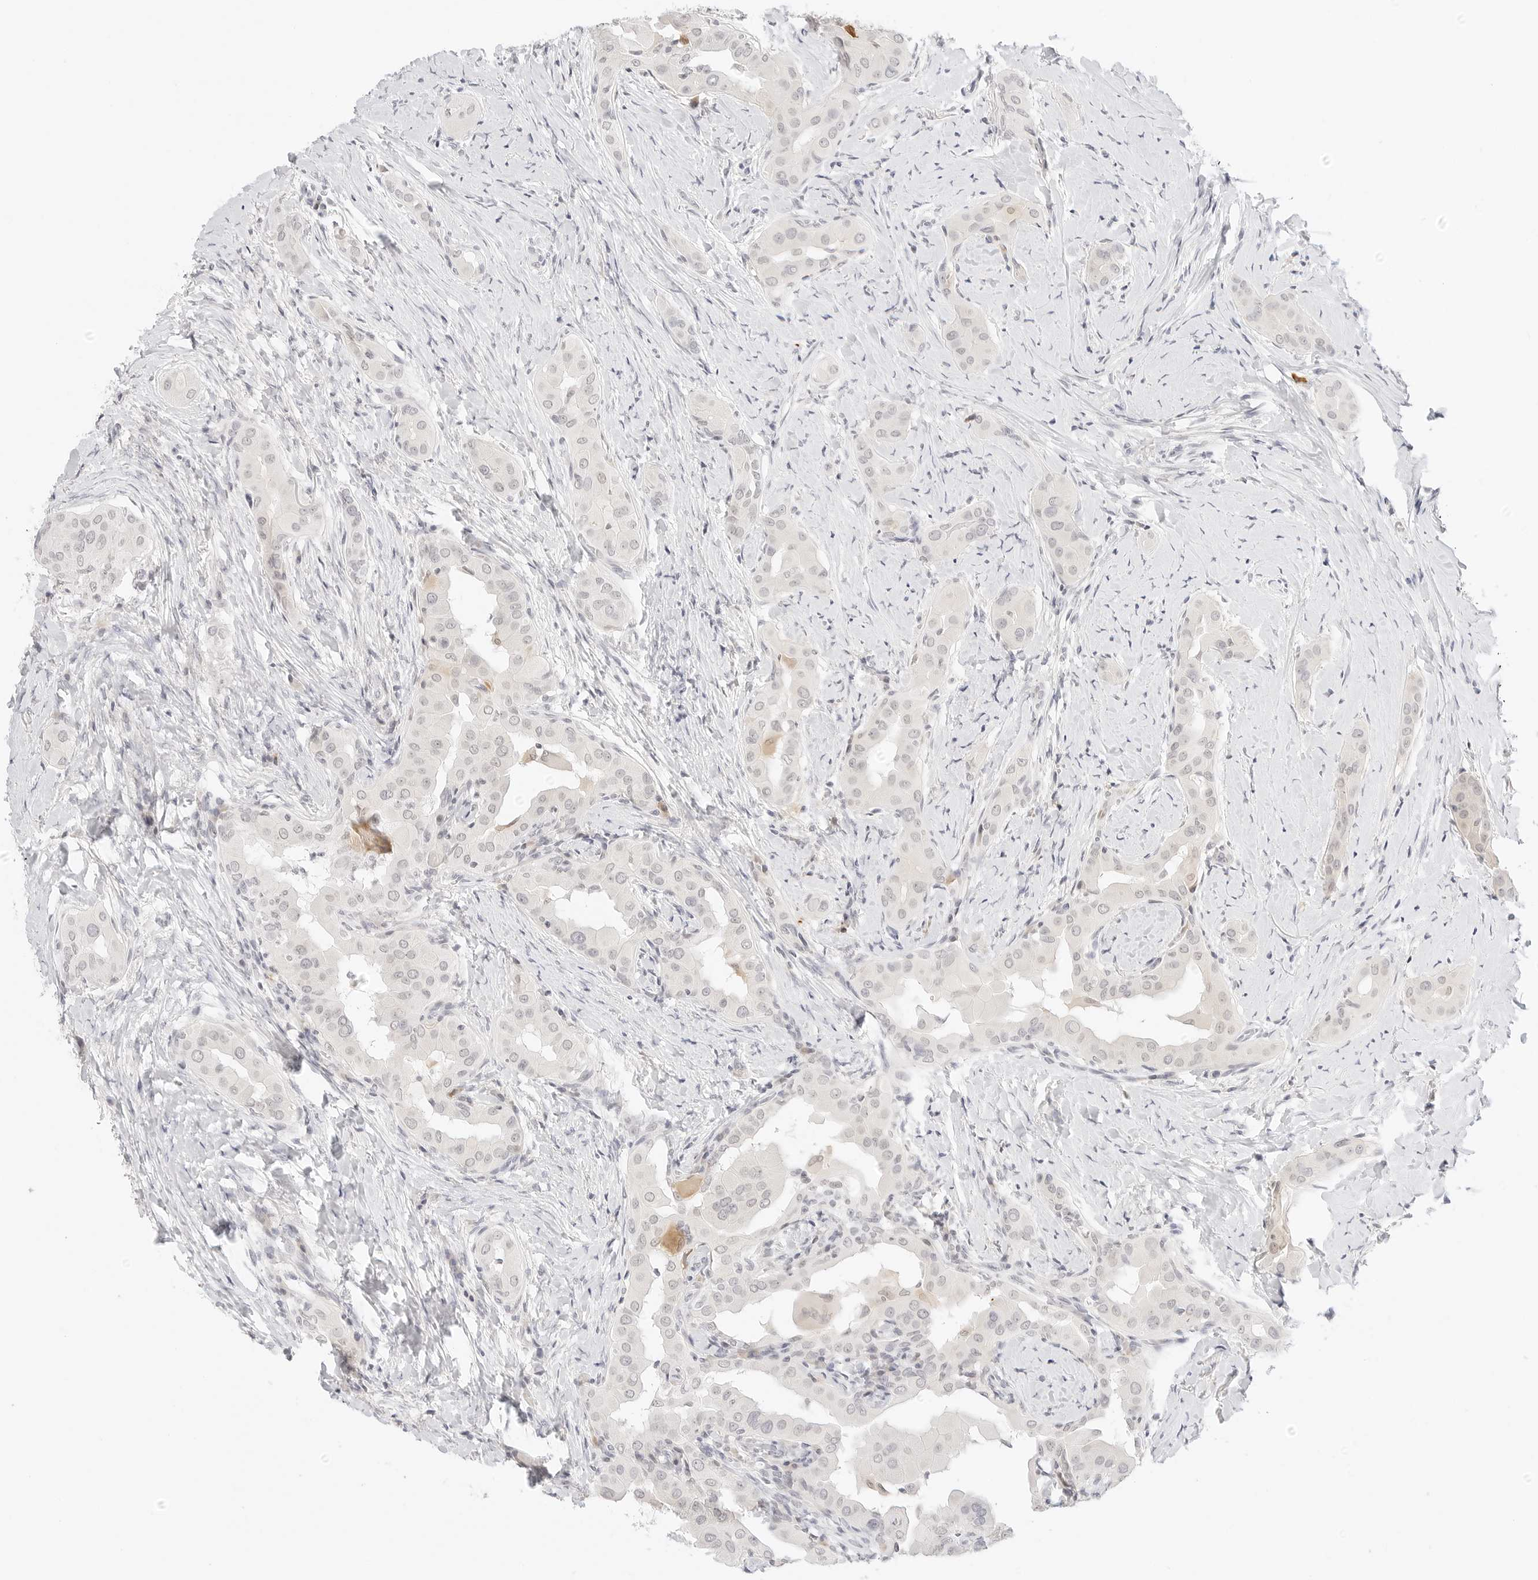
{"staining": {"intensity": "negative", "quantity": "none", "location": "none"}, "tissue": "thyroid cancer", "cell_type": "Tumor cells", "image_type": "cancer", "snomed": [{"axis": "morphology", "description": "Papillary adenocarcinoma, NOS"}, {"axis": "topography", "description": "Thyroid gland"}], "caption": "This is a image of immunohistochemistry staining of thyroid papillary adenocarcinoma, which shows no staining in tumor cells. (Stains: DAB immunohistochemistry (IHC) with hematoxylin counter stain, Microscopy: brightfield microscopy at high magnification).", "gene": "XKR4", "patient": {"sex": "male", "age": 33}}